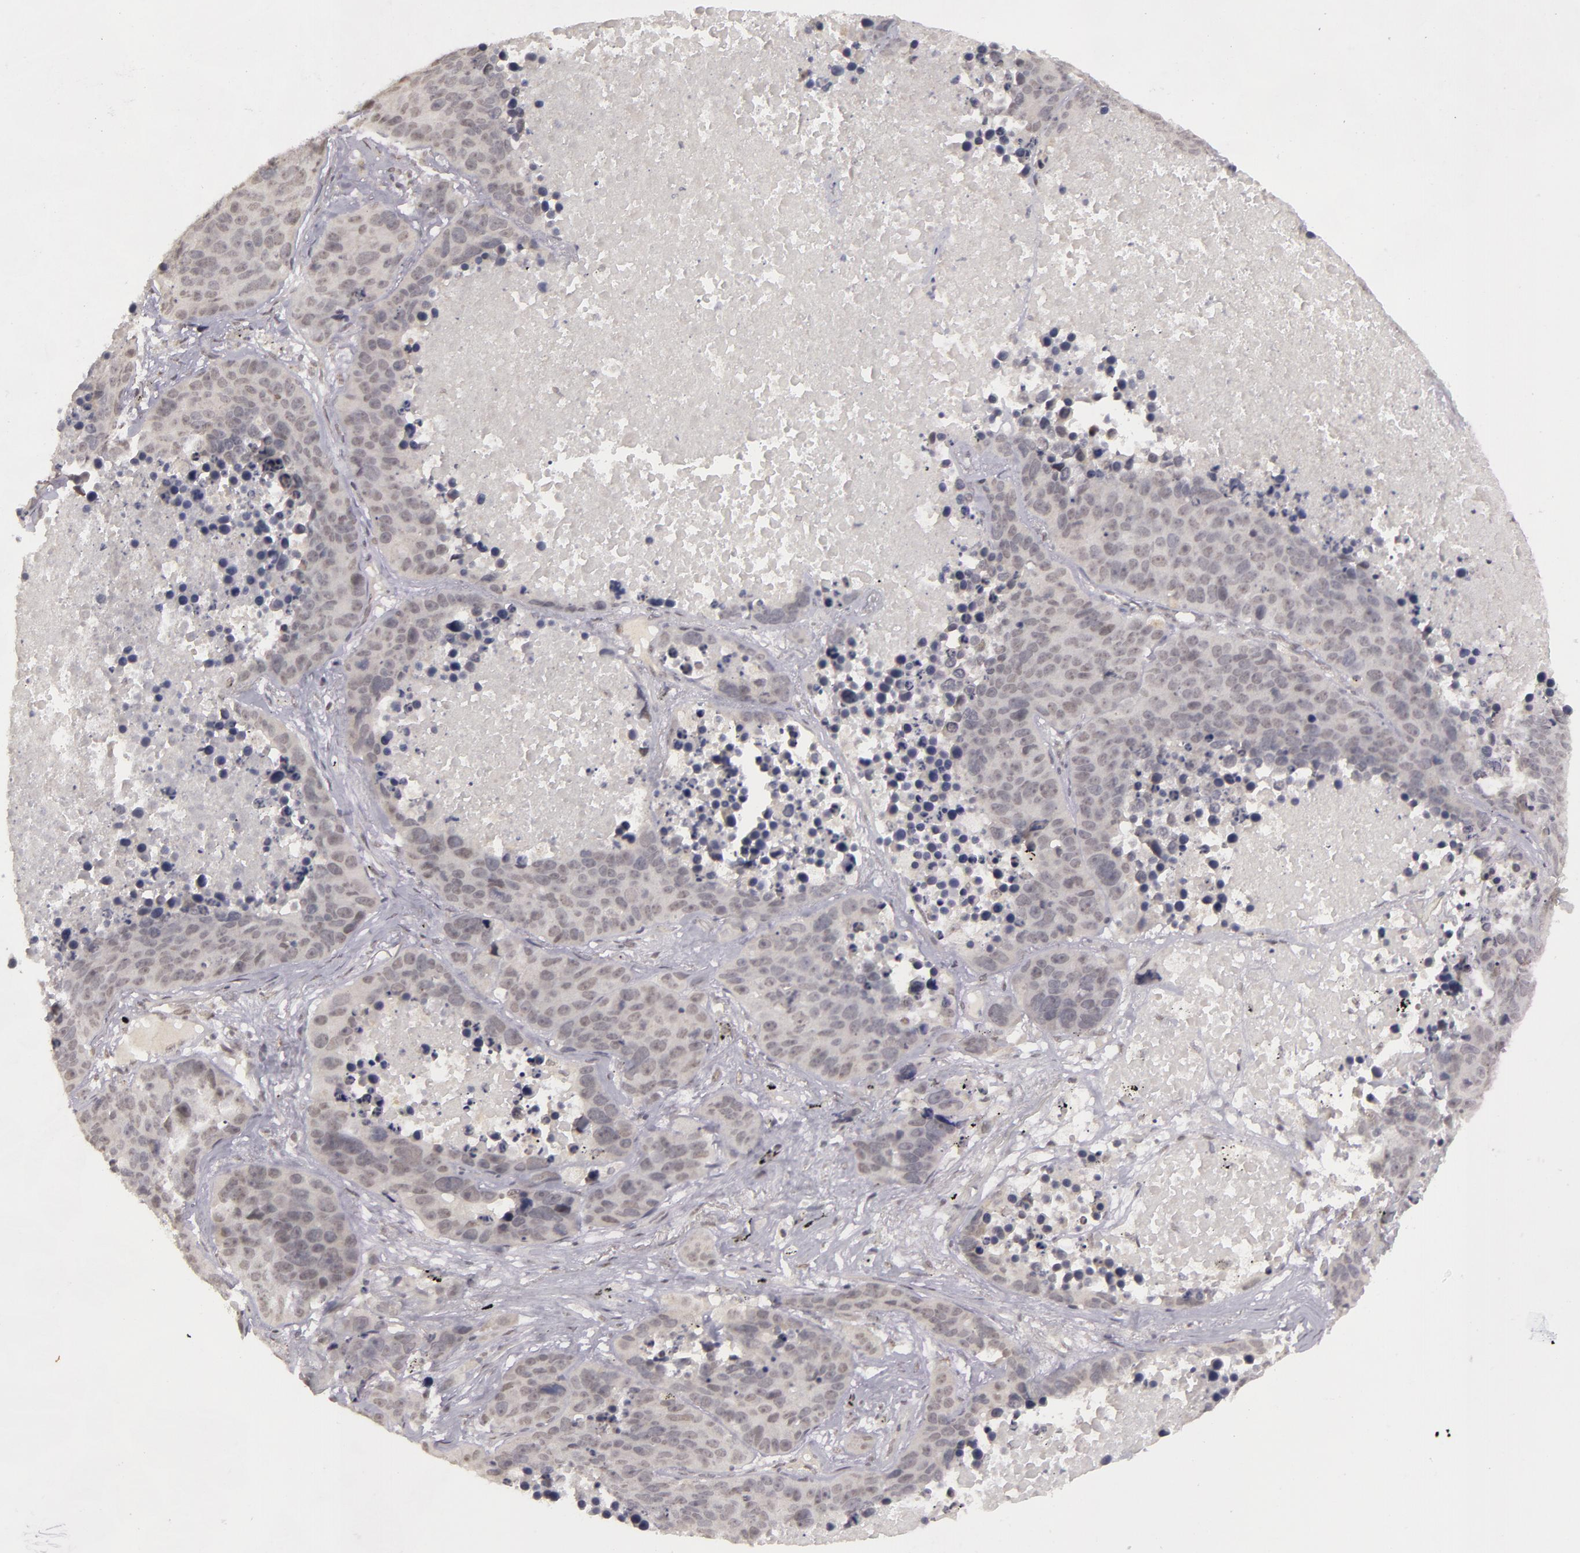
{"staining": {"intensity": "negative", "quantity": "none", "location": "none"}, "tissue": "lung cancer", "cell_type": "Tumor cells", "image_type": "cancer", "snomed": [{"axis": "morphology", "description": "Carcinoid, malignant, NOS"}, {"axis": "topography", "description": "Lung"}], "caption": "Lung cancer (malignant carcinoid) stained for a protein using IHC demonstrates no staining tumor cells.", "gene": "RRP7A", "patient": {"sex": "male", "age": 60}}